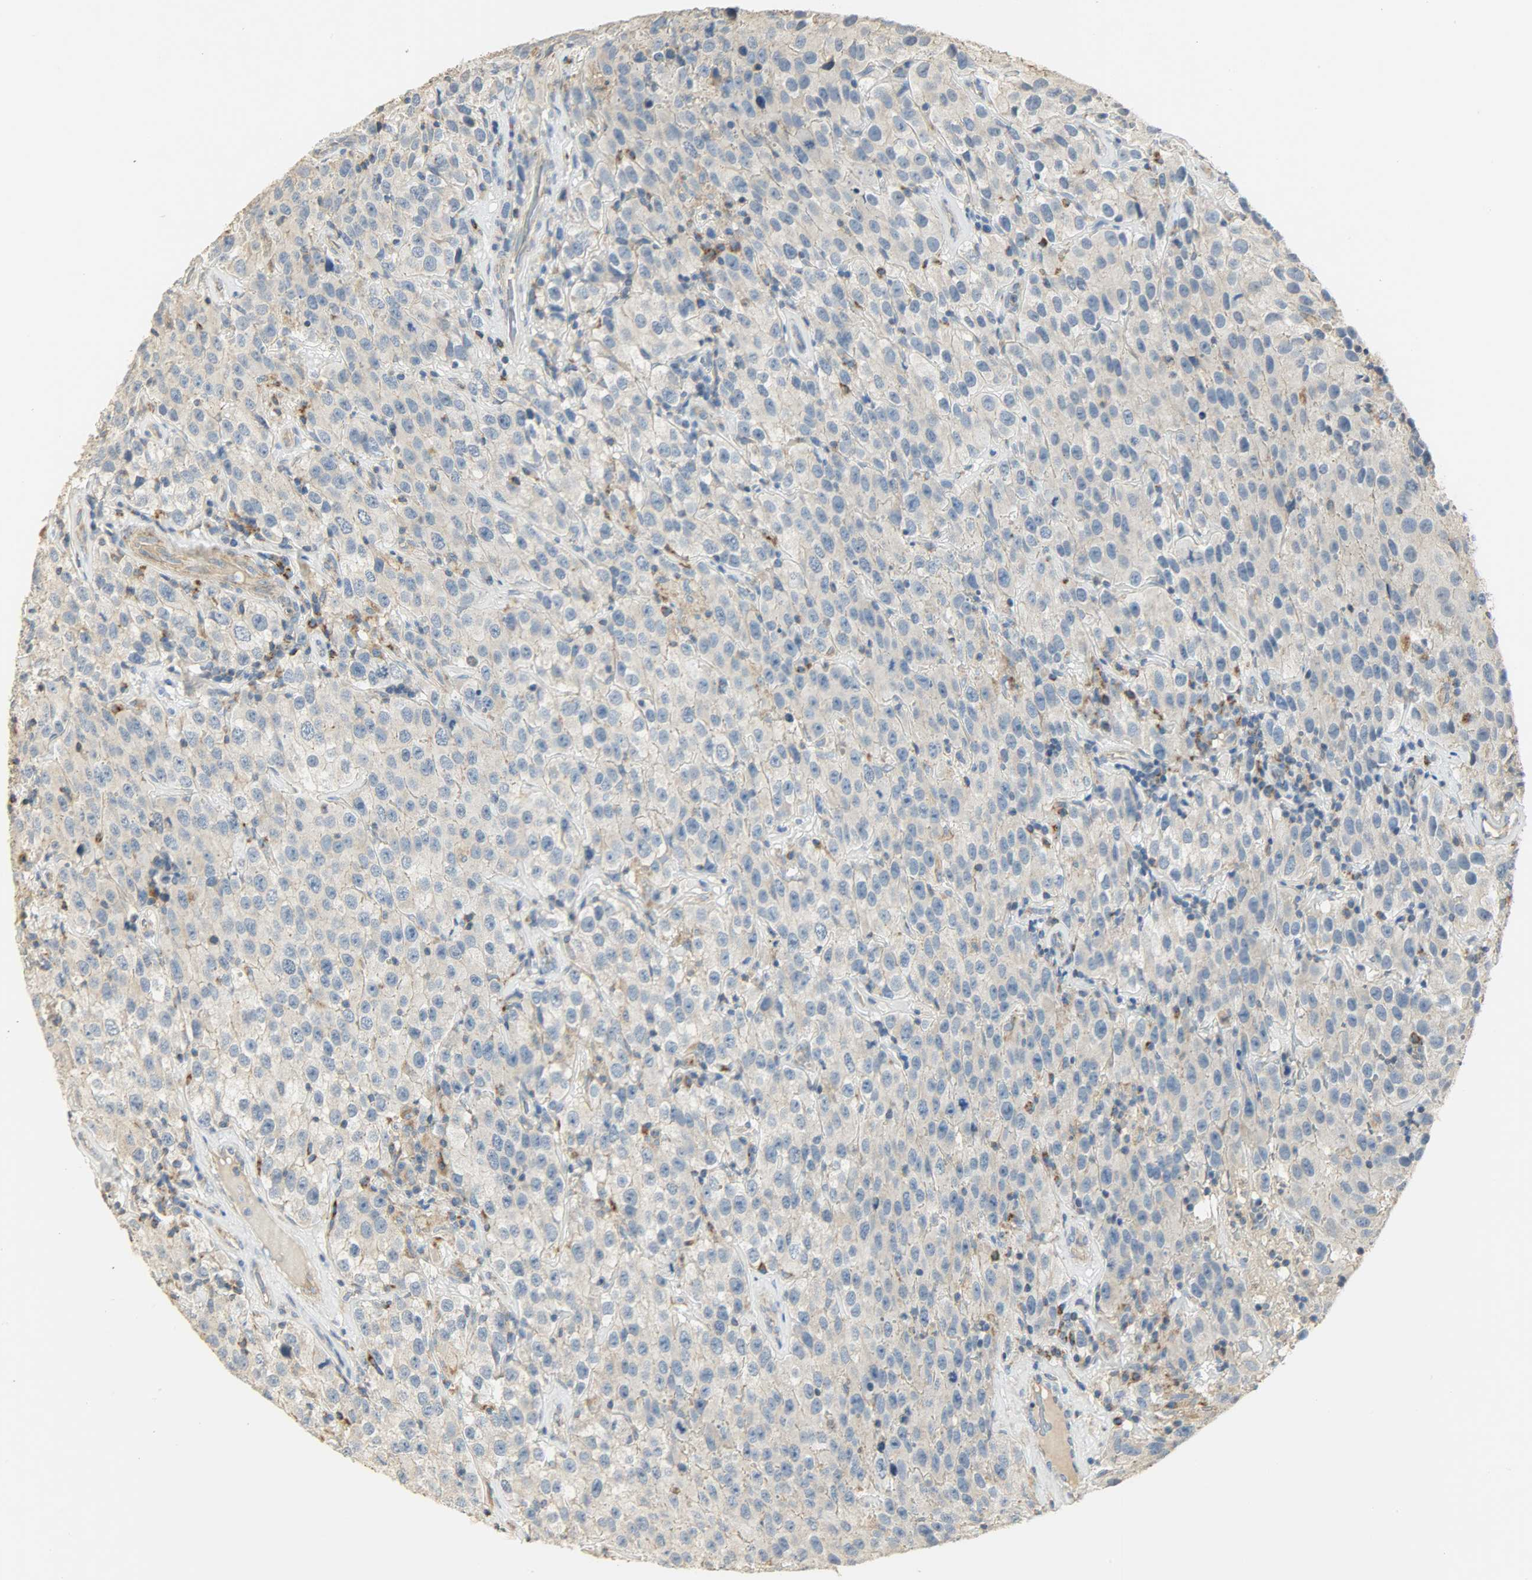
{"staining": {"intensity": "moderate", "quantity": "<25%", "location": "cytoplasmic/membranous"}, "tissue": "testis cancer", "cell_type": "Tumor cells", "image_type": "cancer", "snomed": [{"axis": "morphology", "description": "Seminoma, NOS"}, {"axis": "topography", "description": "Testis"}], "caption": "Testis seminoma stained with a protein marker shows moderate staining in tumor cells.", "gene": "NNT", "patient": {"sex": "male", "age": 52}}